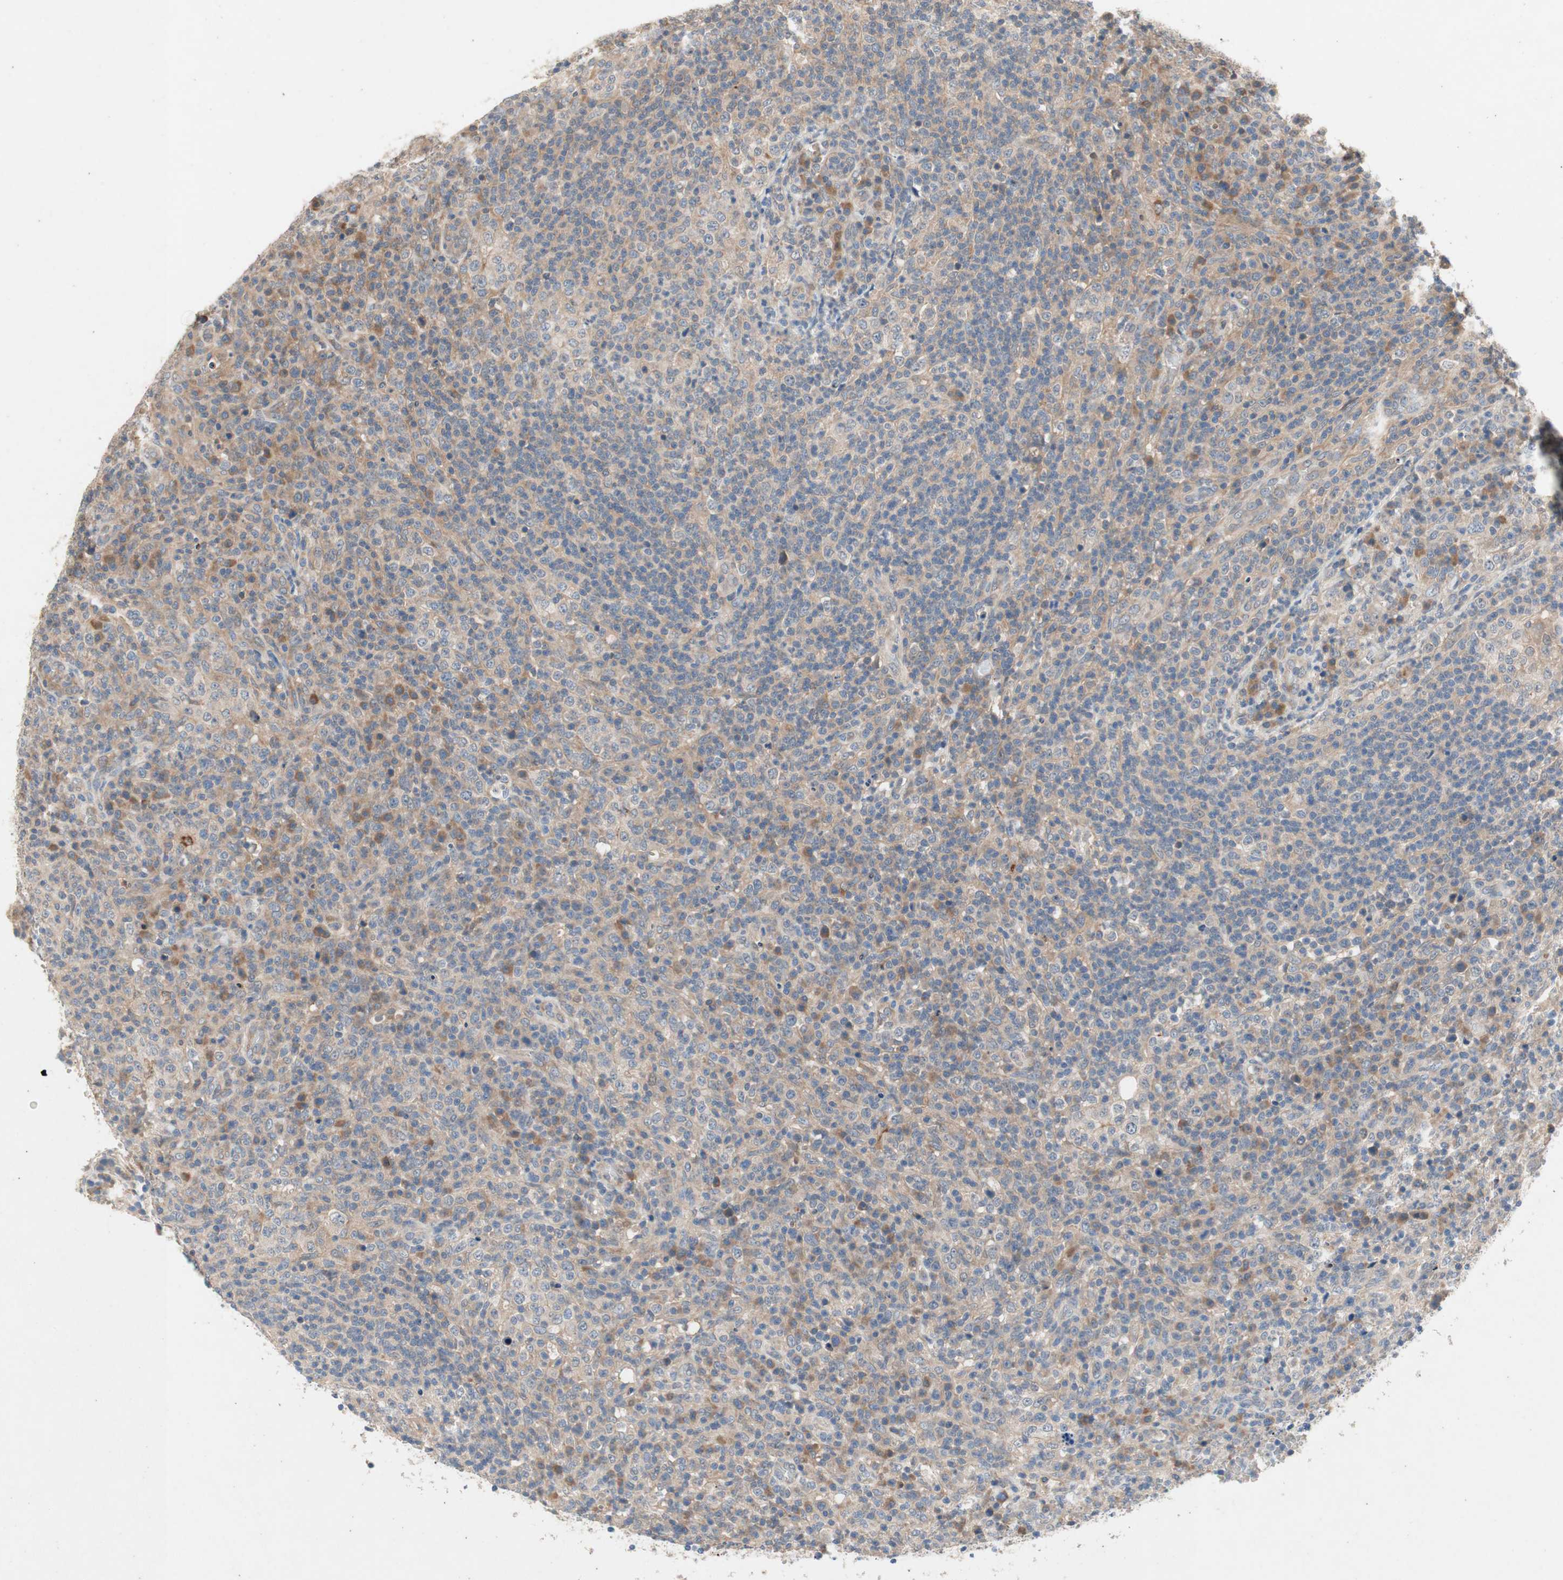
{"staining": {"intensity": "weak", "quantity": "25%-75%", "location": "cytoplasmic/membranous"}, "tissue": "lymphoma", "cell_type": "Tumor cells", "image_type": "cancer", "snomed": [{"axis": "morphology", "description": "Malignant lymphoma, non-Hodgkin's type, High grade"}, {"axis": "topography", "description": "Lymph node"}], "caption": "Approximately 25%-75% of tumor cells in lymphoma display weak cytoplasmic/membranous protein expression as visualized by brown immunohistochemical staining.", "gene": "NCLN", "patient": {"sex": "female", "age": 76}}